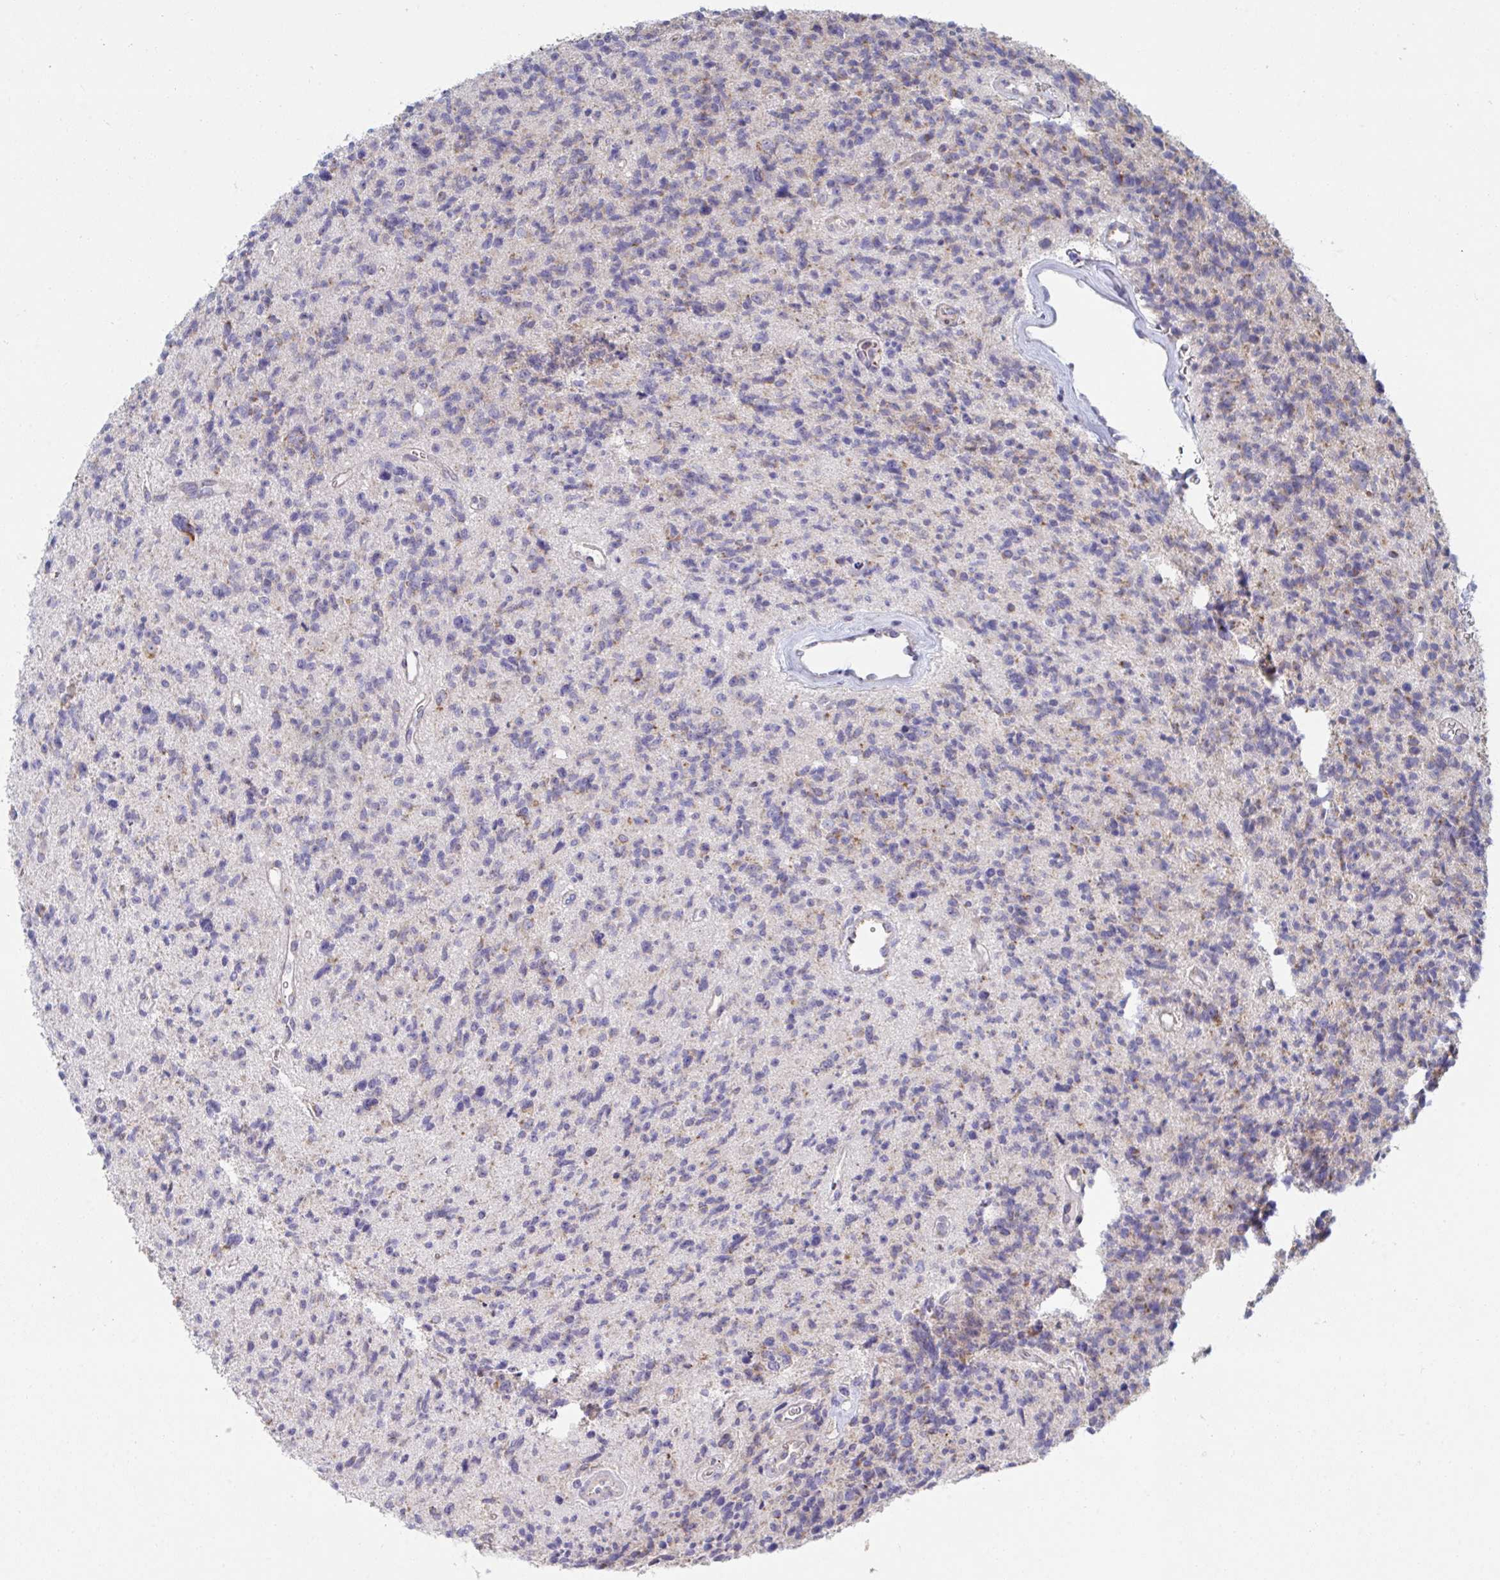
{"staining": {"intensity": "moderate", "quantity": "<25%", "location": "cytoplasmic/membranous"}, "tissue": "glioma", "cell_type": "Tumor cells", "image_type": "cancer", "snomed": [{"axis": "morphology", "description": "Glioma, malignant, High grade"}, {"axis": "topography", "description": "Brain"}], "caption": "Moderate cytoplasmic/membranous protein positivity is seen in about <25% of tumor cells in glioma.", "gene": "NDUFA7", "patient": {"sex": "male", "age": 29}}